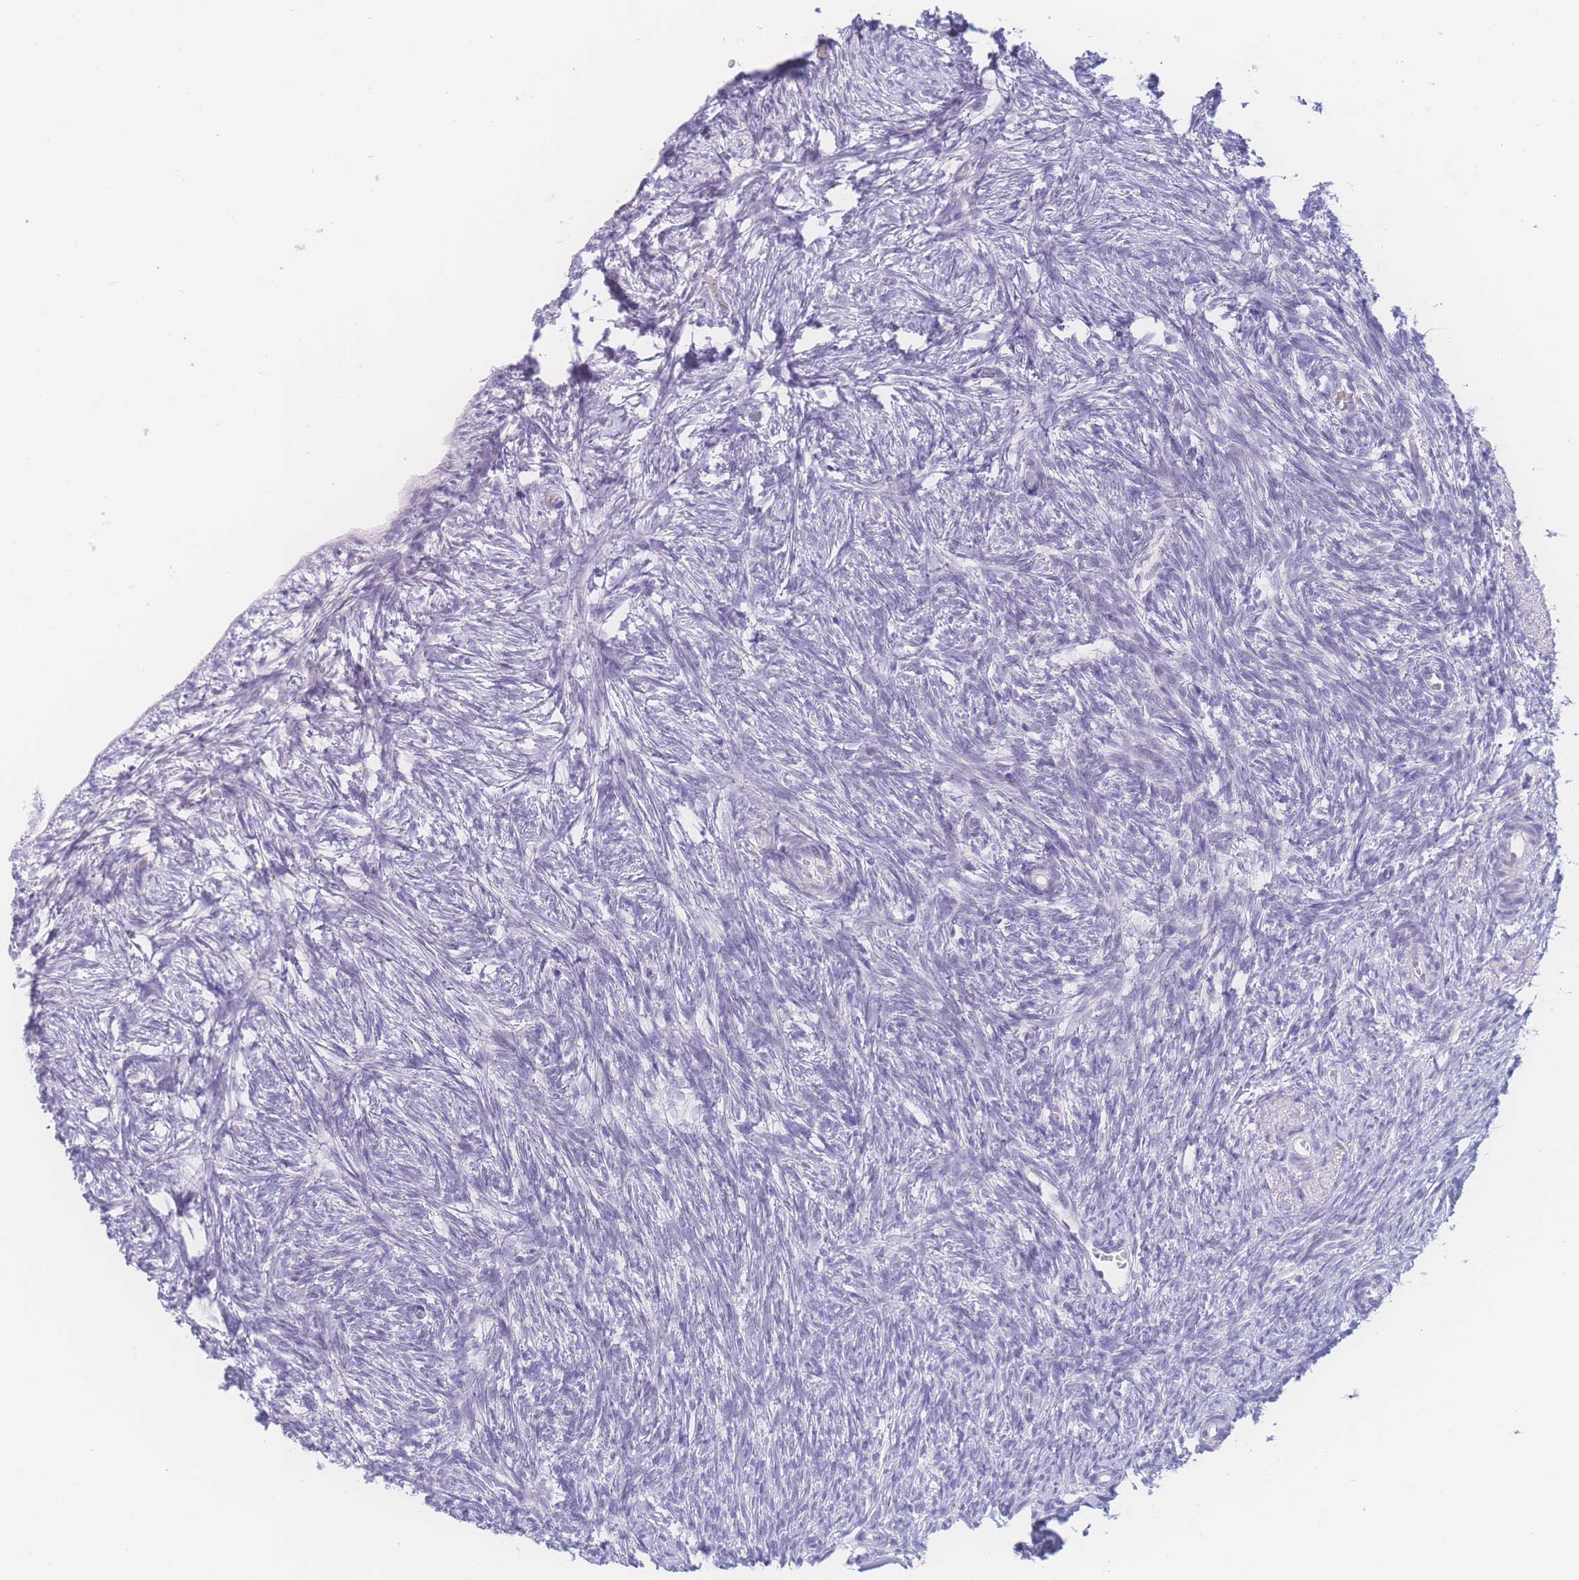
{"staining": {"intensity": "negative", "quantity": "none", "location": "none"}, "tissue": "ovary", "cell_type": "Ovarian stroma cells", "image_type": "normal", "snomed": [{"axis": "morphology", "description": "Normal tissue, NOS"}, {"axis": "topography", "description": "Ovary"}], "caption": "Immunohistochemical staining of normal ovary shows no significant positivity in ovarian stroma cells. Brightfield microscopy of IHC stained with DAB (brown) and hematoxylin (blue), captured at high magnification.", "gene": "PRSS22", "patient": {"sex": "female", "age": 51}}